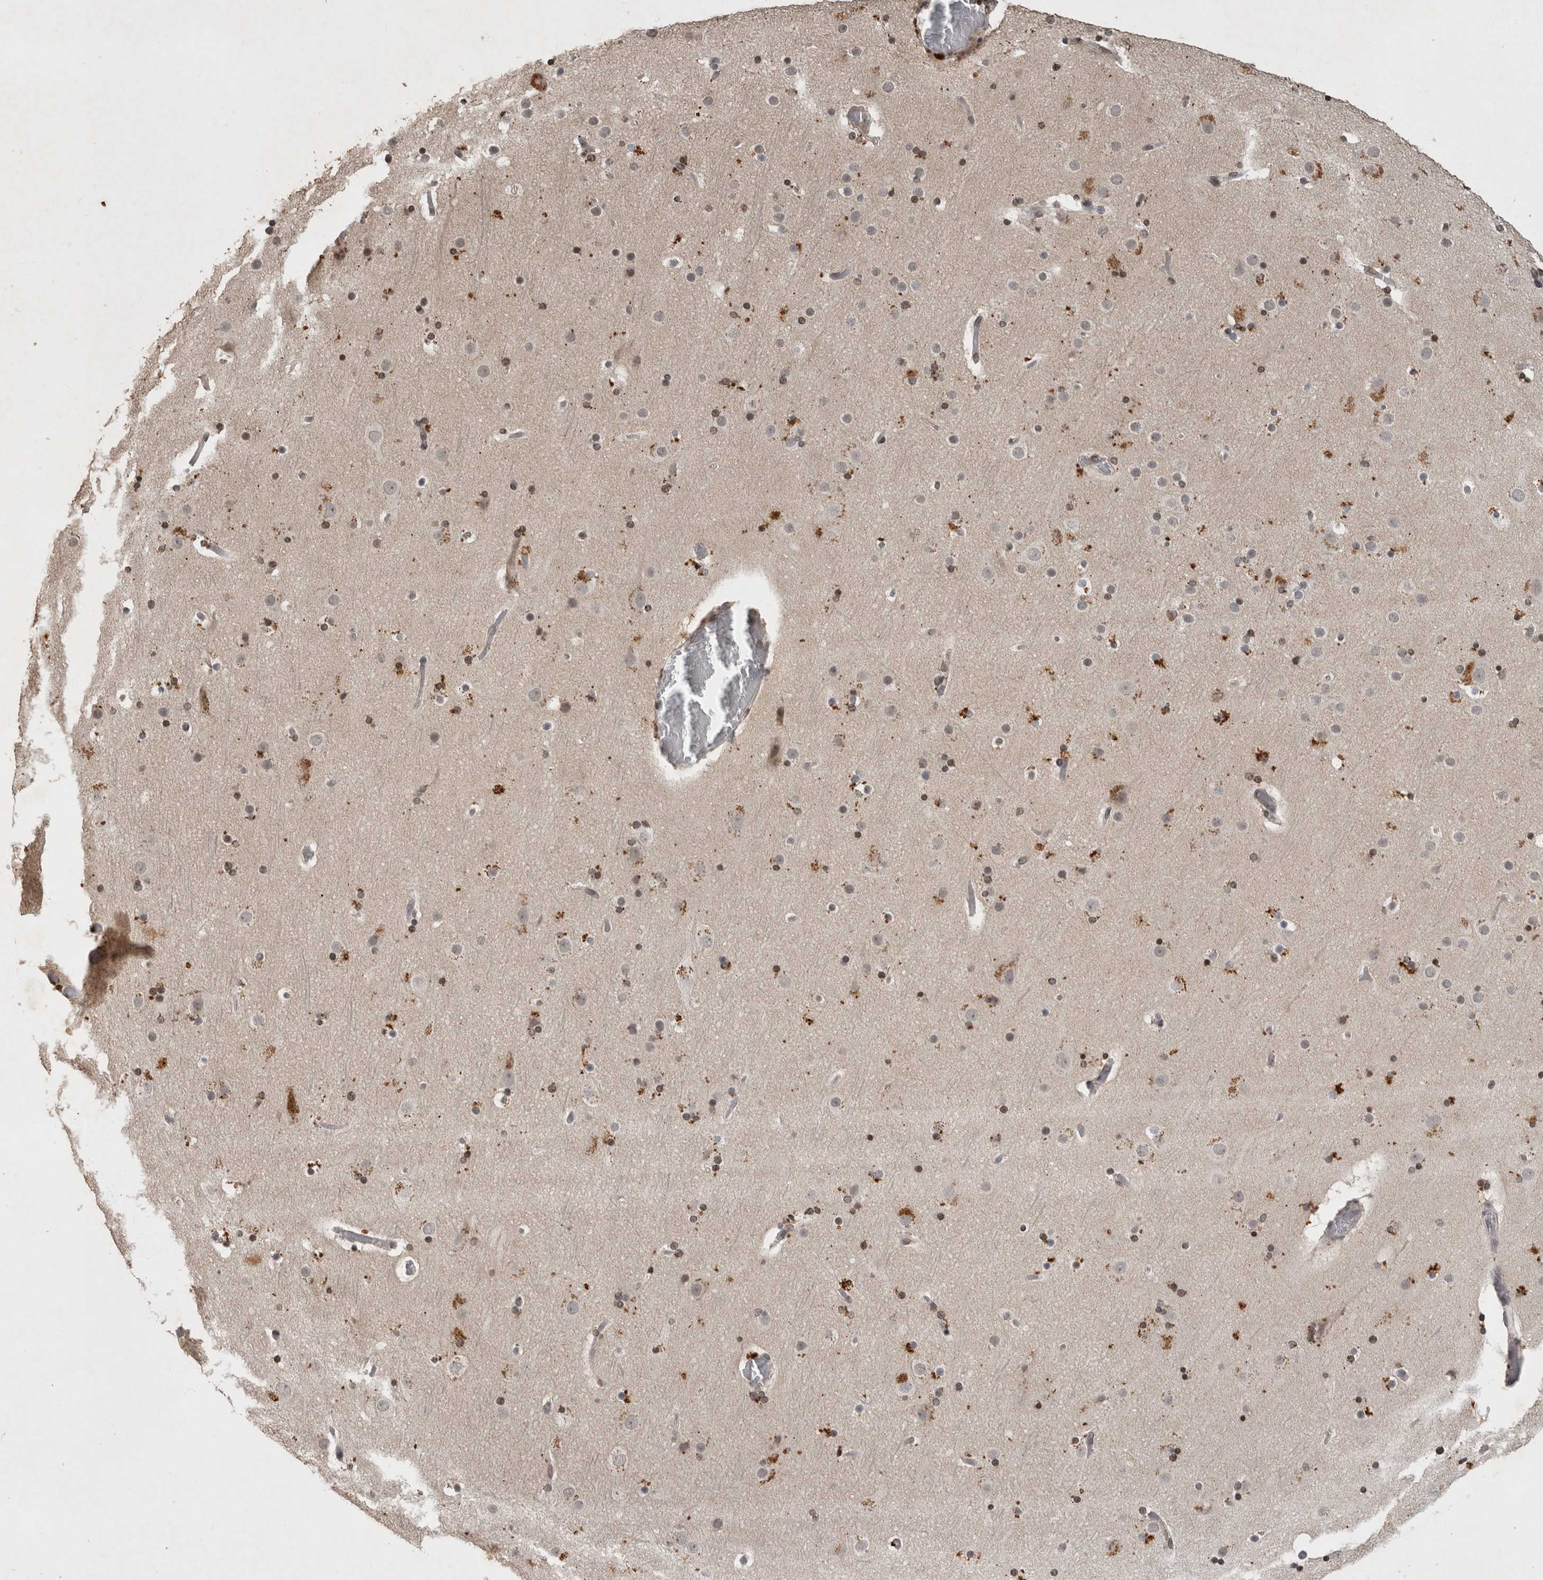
{"staining": {"intensity": "weak", "quantity": ">75%", "location": "nuclear"}, "tissue": "cerebral cortex", "cell_type": "Endothelial cells", "image_type": "normal", "snomed": [{"axis": "morphology", "description": "Normal tissue, NOS"}, {"axis": "topography", "description": "Cerebral cortex"}], "caption": "DAB (3,3'-diaminobenzidine) immunohistochemical staining of unremarkable cerebral cortex exhibits weak nuclear protein positivity in approximately >75% of endothelial cells.", "gene": "HRK", "patient": {"sex": "male", "age": 57}}